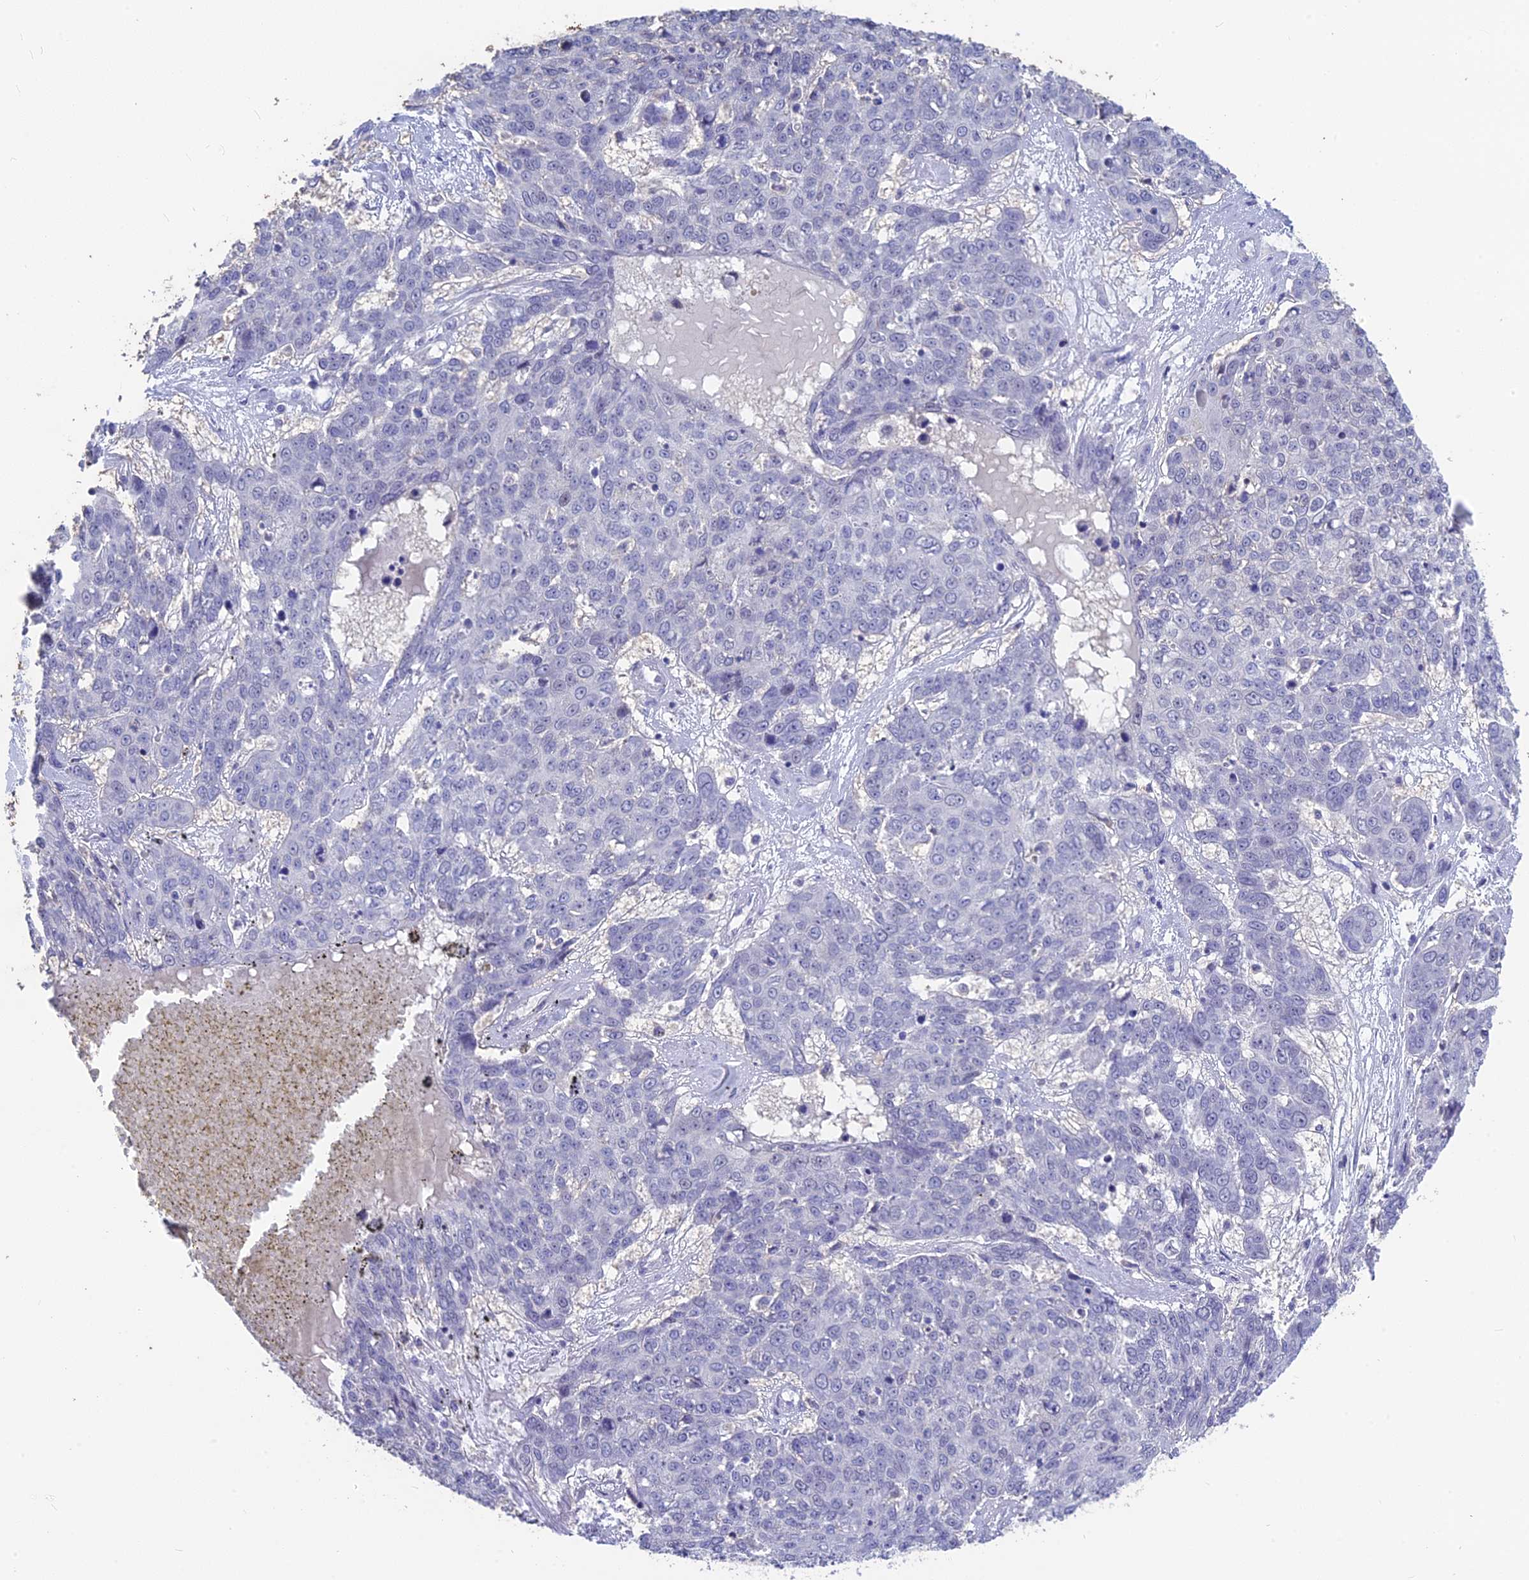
{"staining": {"intensity": "negative", "quantity": "none", "location": "none"}, "tissue": "skin cancer", "cell_type": "Tumor cells", "image_type": "cancer", "snomed": [{"axis": "morphology", "description": "Squamous cell carcinoma, NOS"}, {"axis": "topography", "description": "Skin"}], "caption": "Tumor cells show no significant expression in squamous cell carcinoma (skin). The staining is performed using DAB (3,3'-diaminobenzidine) brown chromogen with nuclei counter-stained in using hematoxylin.", "gene": "SNTN", "patient": {"sex": "male", "age": 71}}